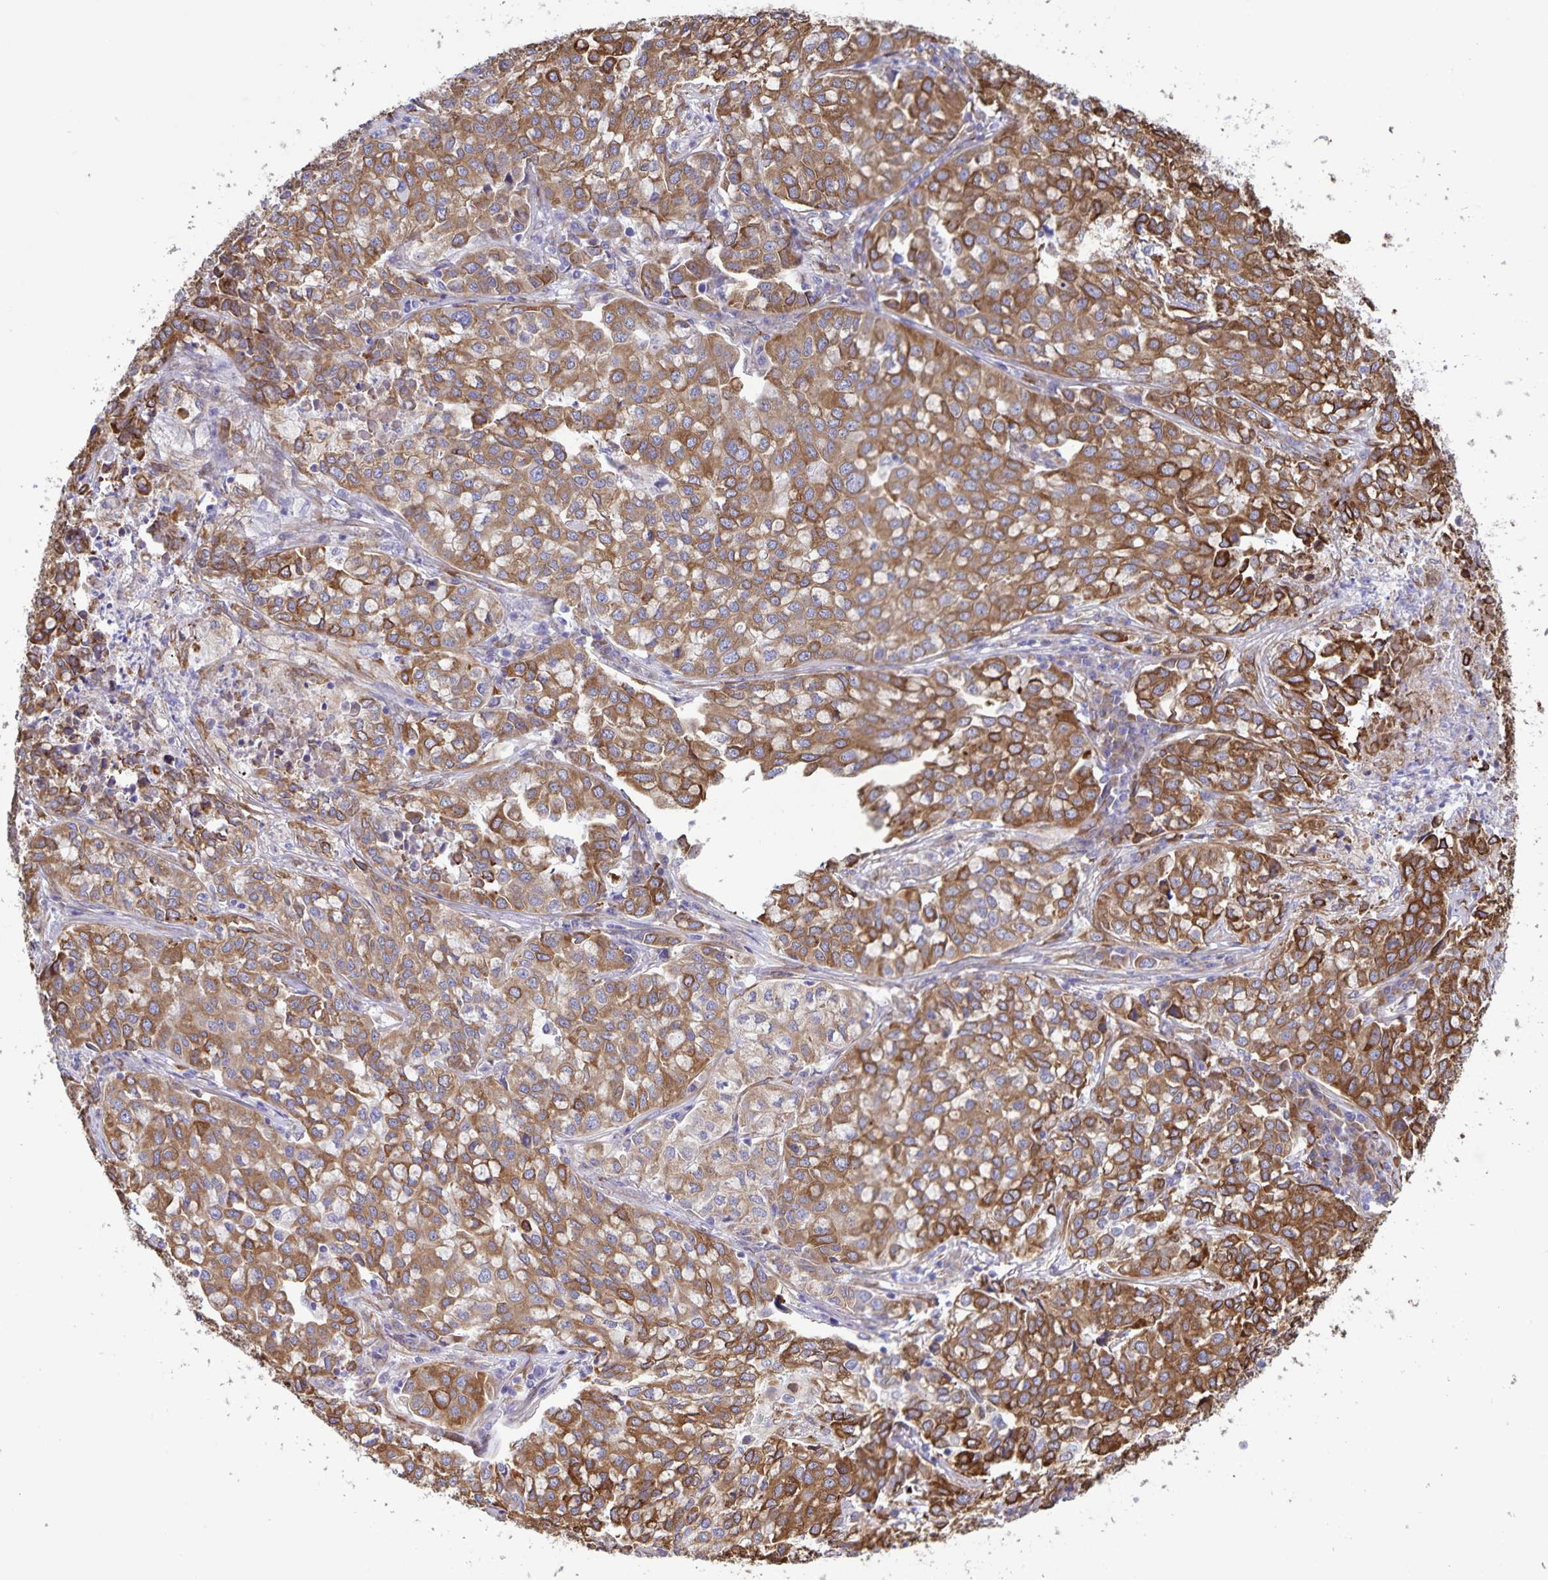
{"staining": {"intensity": "moderate", "quantity": ">75%", "location": "cytoplasmic/membranous"}, "tissue": "lung cancer", "cell_type": "Tumor cells", "image_type": "cancer", "snomed": [{"axis": "morphology", "description": "Adenocarcinoma, NOS"}, {"axis": "morphology", "description": "Adenocarcinoma, metastatic, NOS"}, {"axis": "topography", "description": "Lymph node"}, {"axis": "topography", "description": "Lung"}], "caption": "The immunohistochemical stain labels moderate cytoplasmic/membranous expression in tumor cells of adenocarcinoma (lung) tissue.", "gene": "RCN1", "patient": {"sex": "female", "age": 65}}